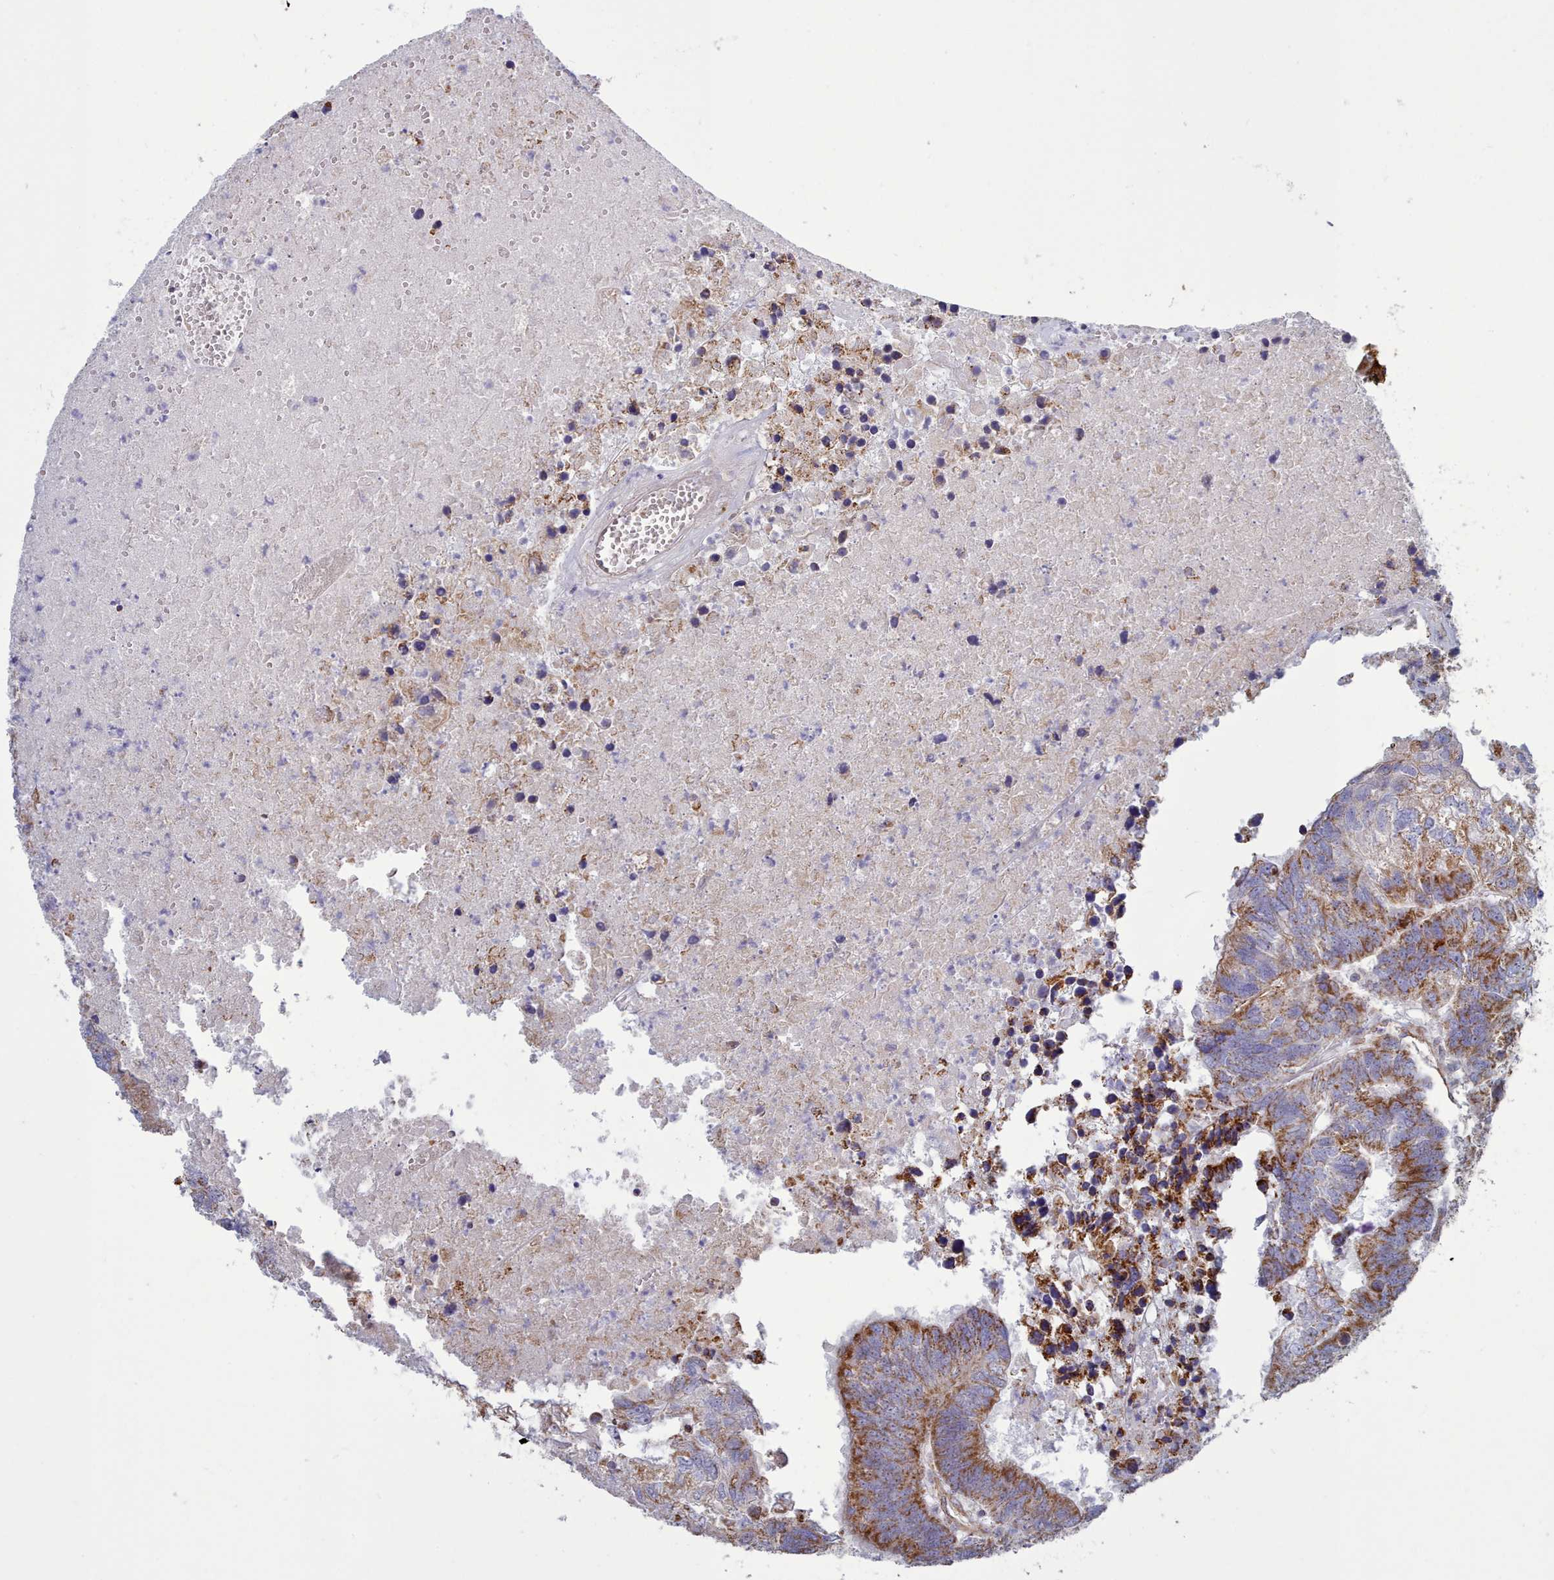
{"staining": {"intensity": "strong", "quantity": "25%-75%", "location": "cytoplasmic/membranous"}, "tissue": "colorectal cancer", "cell_type": "Tumor cells", "image_type": "cancer", "snomed": [{"axis": "morphology", "description": "Adenocarcinoma, NOS"}, {"axis": "topography", "description": "Colon"}], "caption": "This is a histology image of immunohistochemistry staining of adenocarcinoma (colorectal), which shows strong expression in the cytoplasmic/membranous of tumor cells.", "gene": "MRPL21", "patient": {"sex": "female", "age": 48}}